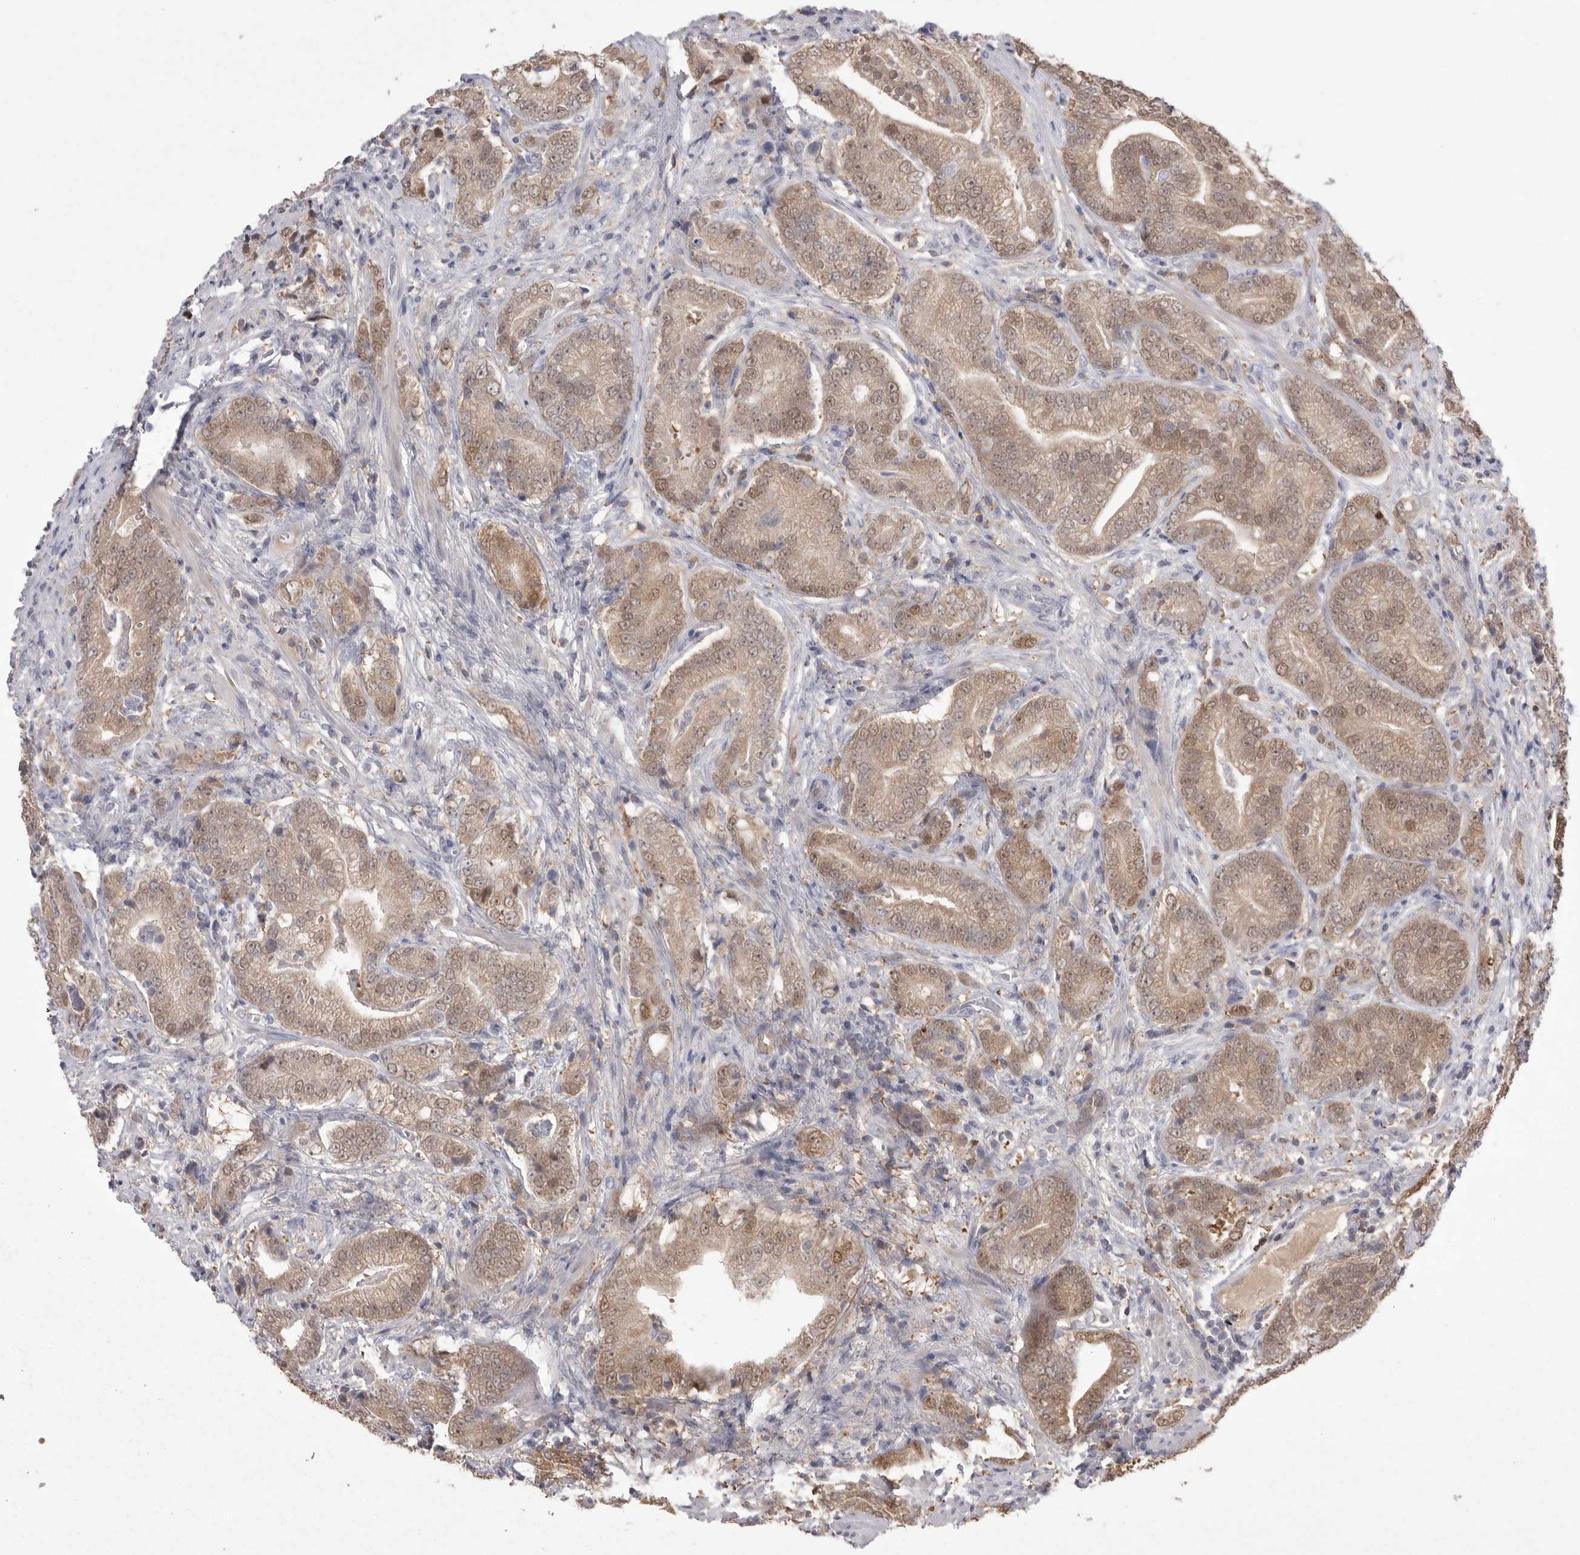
{"staining": {"intensity": "moderate", "quantity": ">75%", "location": "cytoplasmic/membranous,nuclear"}, "tissue": "prostate cancer", "cell_type": "Tumor cells", "image_type": "cancer", "snomed": [{"axis": "morphology", "description": "Adenocarcinoma, High grade"}, {"axis": "topography", "description": "Prostate"}], "caption": "Adenocarcinoma (high-grade) (prostate) stained with a protein marker displays moderate staining in tumor cells.", "gene": "KYAT3", "patient": {"sex": "male", "age": 57}}